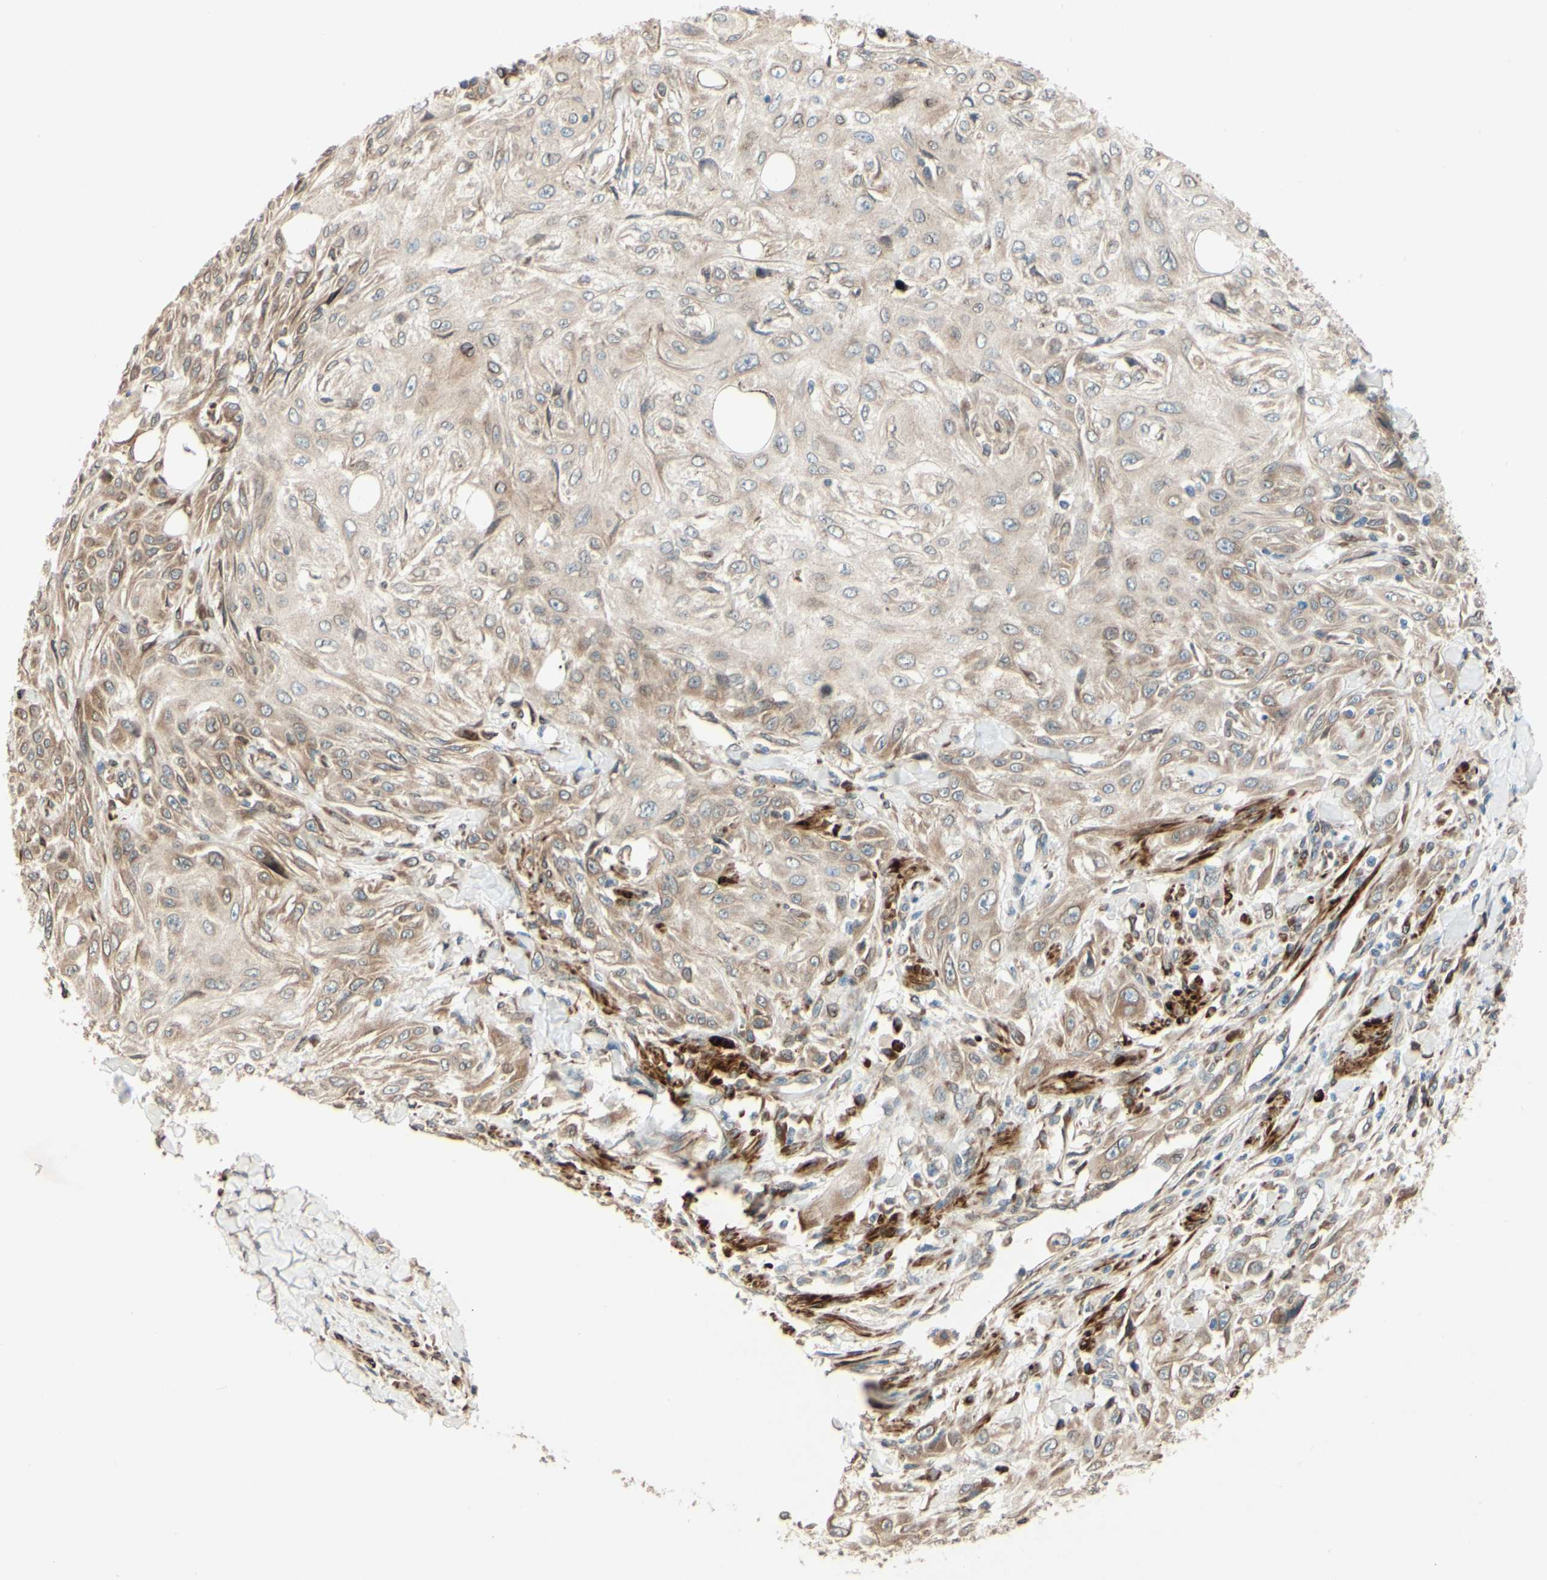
{"staining": {"intensity": "moderate", "quantity": "25%-75%", "location": "cytoplasmic/membranous,nuclear"}, "tissue": "skin cancer", "cell_type": "Tumor cells", "image_type": "cancer", "snomed": [{"axis": "morphology", "description": "Squamous cell carcinoma, NOS"}, {"axis": "topography", "description": "Skin"}], "caption": "Protein staining of skin cancer (squamous cell carcinoma) tissue exhibits moderate cytoplasmic/membranous and nuclear positivity in approximately 25%-75% of tumor cells.", "gene": "PTPRU", "patient": {"sex": "male", "age": 75}}